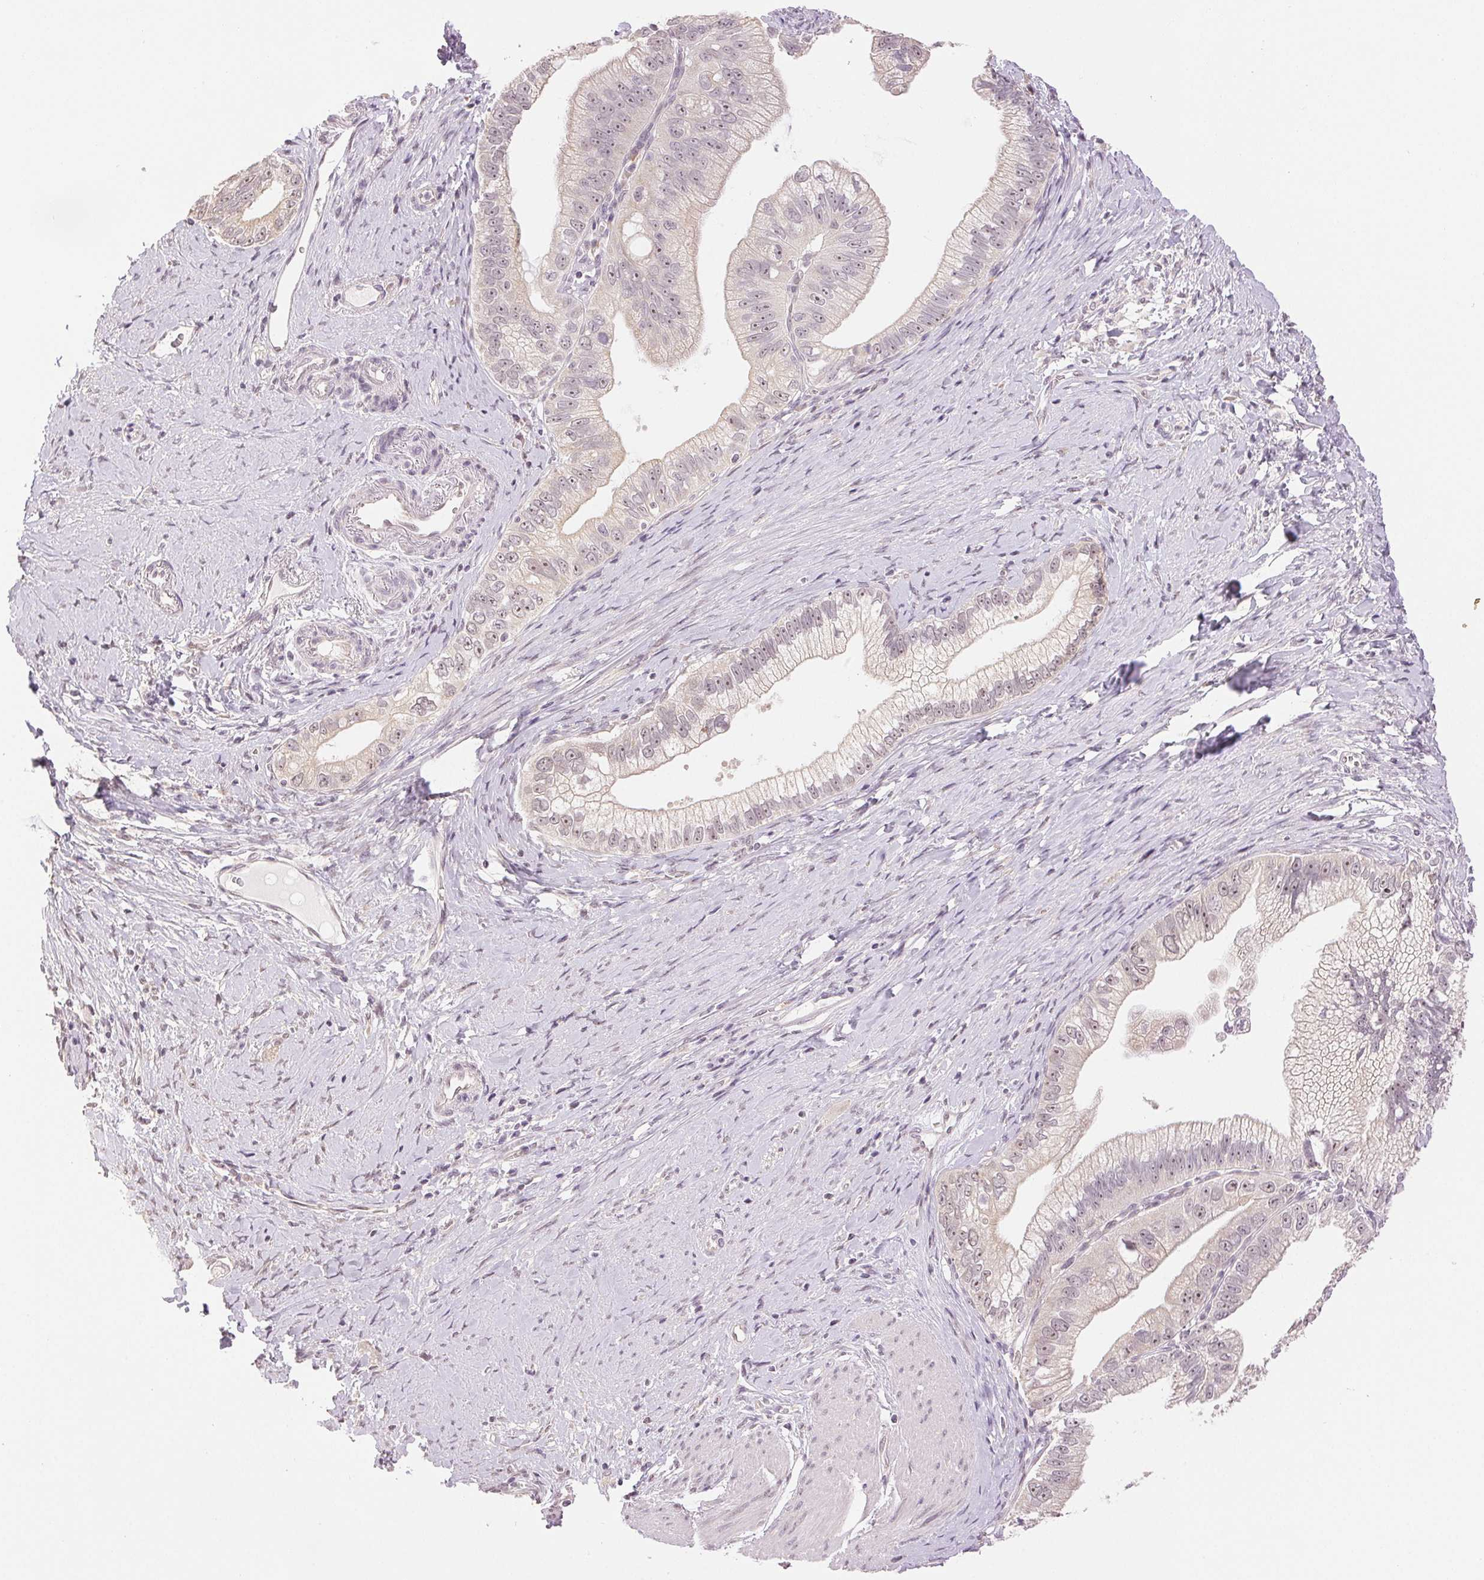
{"staining": {"intensity": "weak", "quantity": ">75%", "location": "nuclear"}, "tissue": "pancreatic cancer", "cell_type": "Tumor cells", "image_type": "cancer", "snomed": [{"axis": "morphology", "description": "Adenocarcinoma, NOS"}, {"axis": "topography", "description": "Pancreas"}], "caption": "The micrograph shows staining of pancreatic cancer, revealing weak nuclear protein positivity (brown color) within tumor cells.", "gene": "PLCB1", "patient": {"sex": "male", "age": 70}}